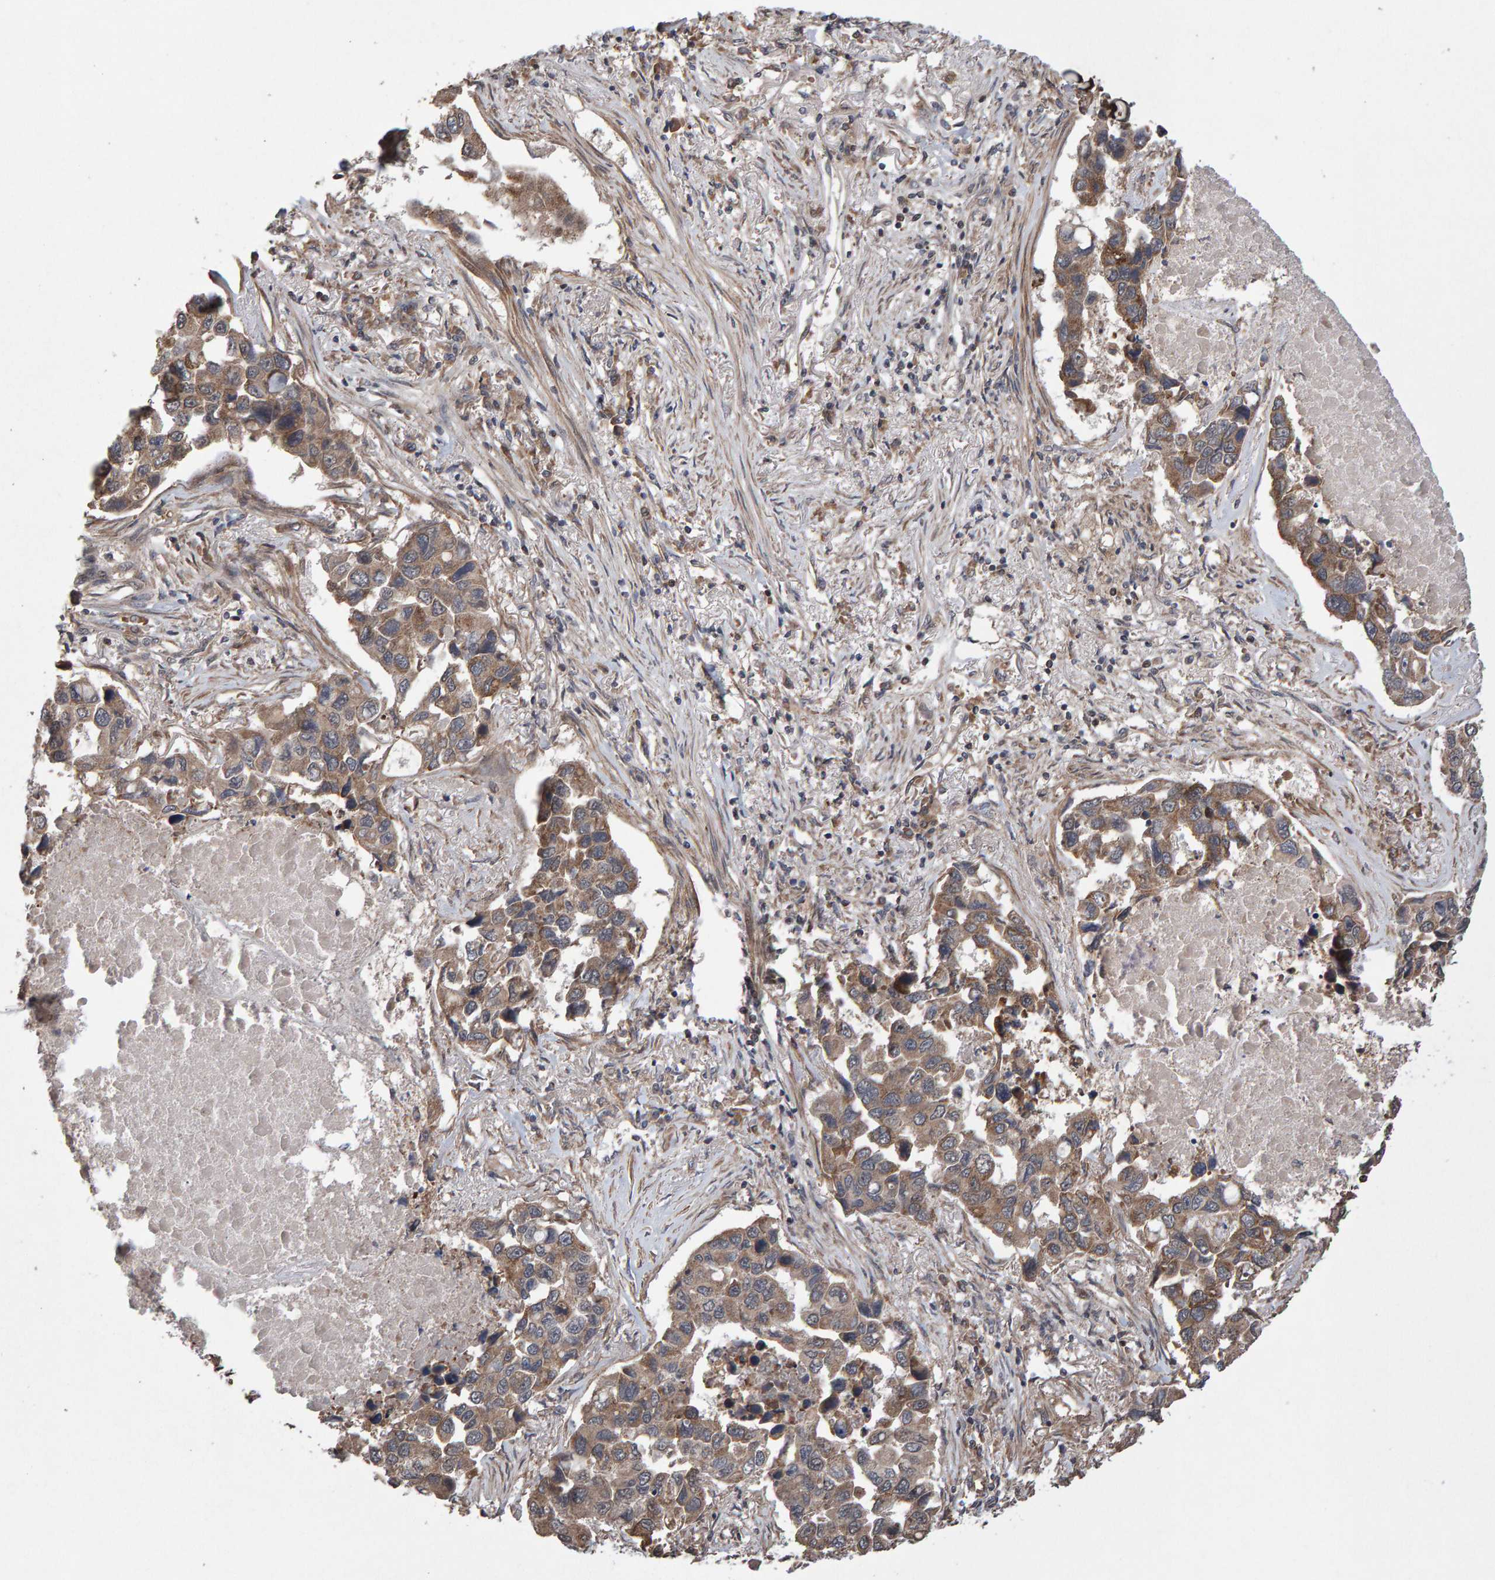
{"staining": {"intensity": "weak", "quantity": ">75%", "location": "cytoplasmic/membranous"}, "tissue": "lung cancer", "cell_type": "Tumor cells", "image_type": "cancer", "snomed": [{"axis": "morphology", "description": "Adenocarcinoma, NOS"}, {"axis": "topography", "description": "Lung"}], "caption": "A high-resolution photomicrograph shows IHC staining of lung cancer, which shows weak cytoplasmic/membranous positivity in approximately >75% of tumor cells.", "gene": "PECR", "patient": {"sex": "male", "age": 64}}